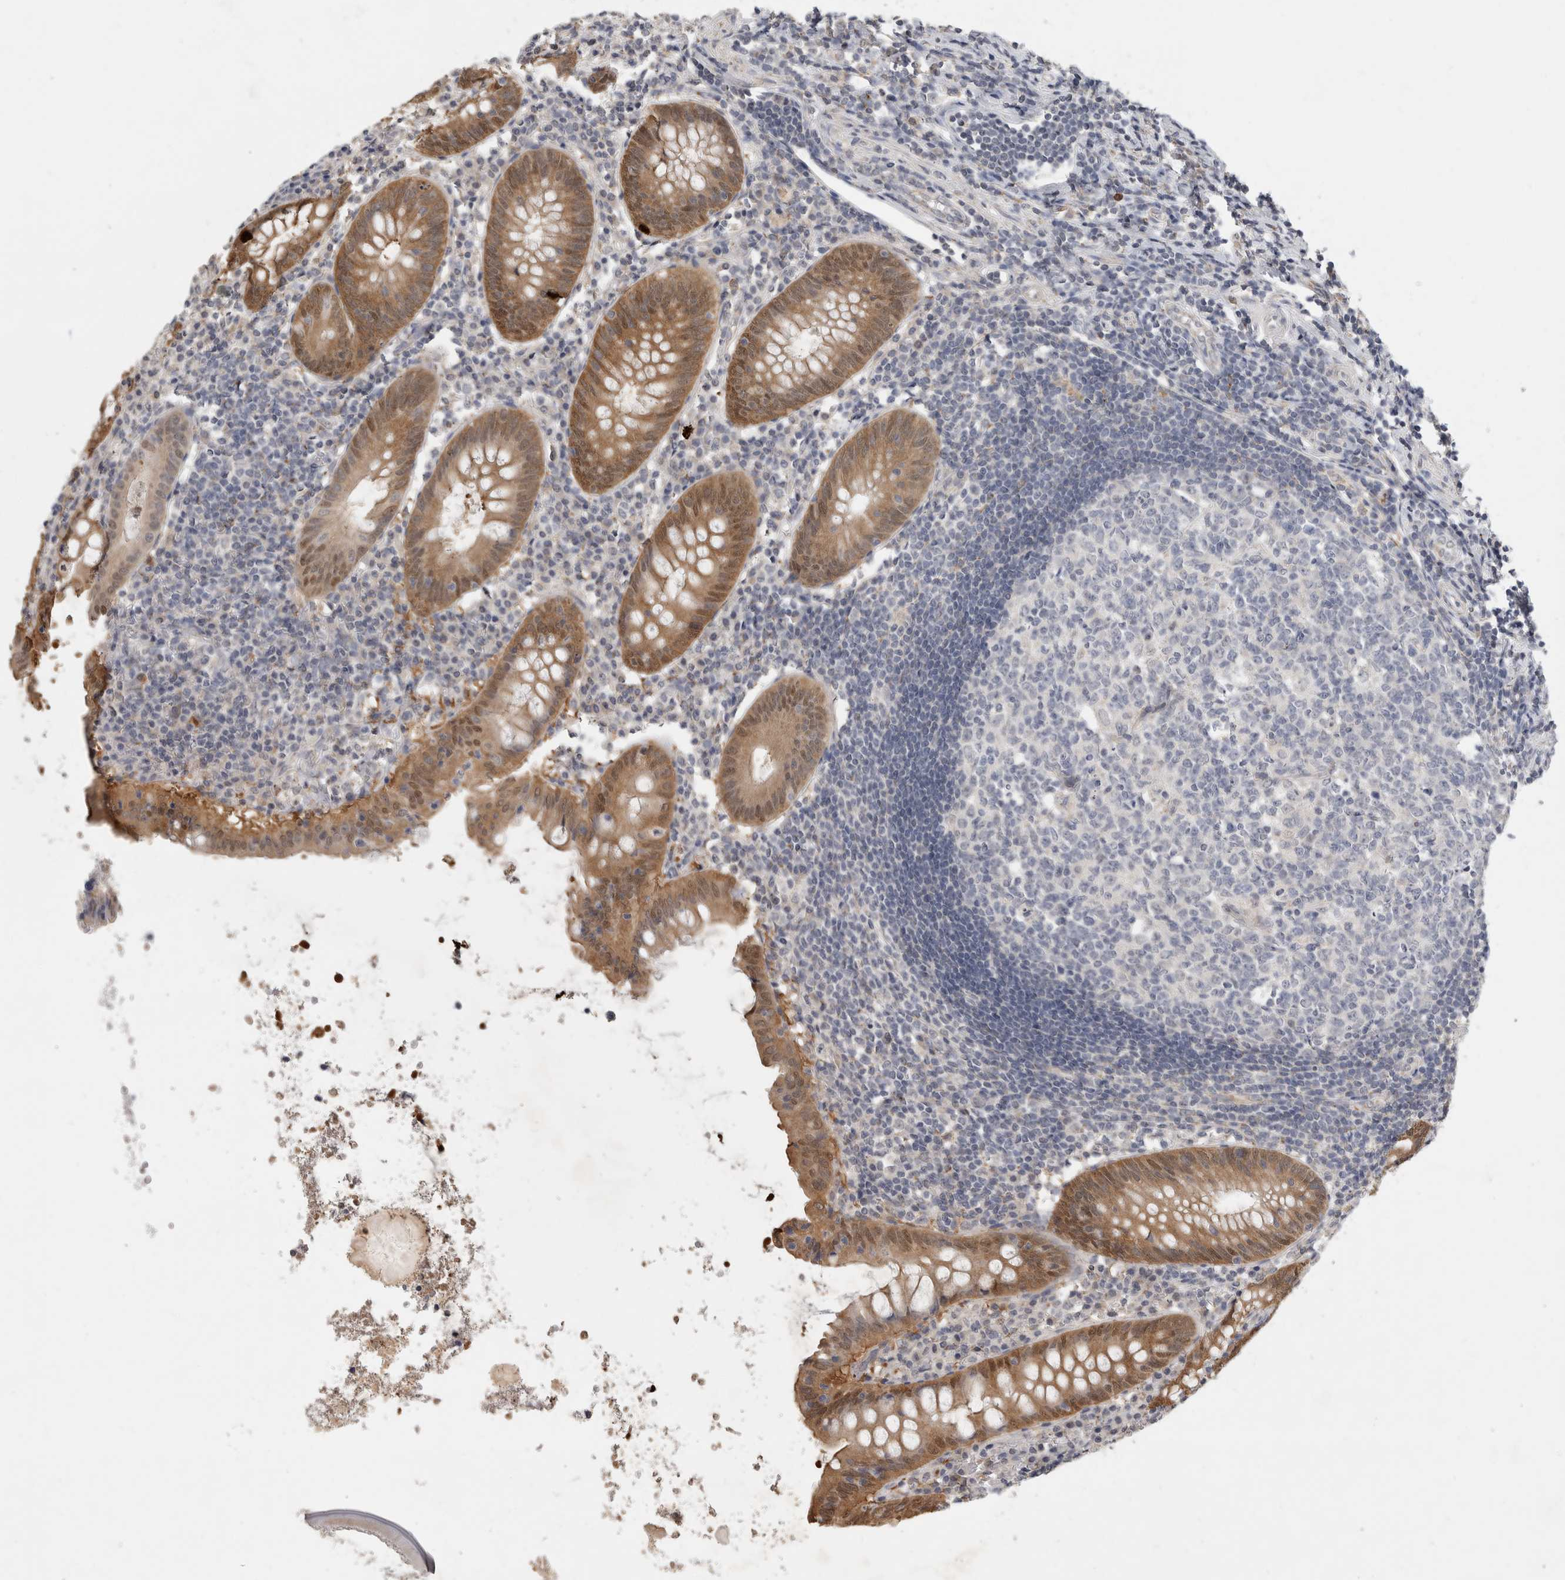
{"staining": {"intensity": "moderate", "quantity": ">75%", "location": "cytoplasmic/membranous,nuclear"}, "tissue": "appendix", "cell_type": "Glandular cells", "image_type": "normal", "snomed": [{"axis": "morphology", "description": "Normal tissue, NOS"}, {"axis": "topography", "description": "Appendix"}], "caption": "Unremarkable appendix demonstrates moderate cytoplasmic/membranous,nuclear staining in approximately >75% of glandular cells Using DAB (3,3'-diaminobenzidine) (brown) and hematoxylin (blue) stains, captured at high magnification using brightfield microscopy..", "gene": "DYRK2", "patient": {"sex": "female", "age": 54}}